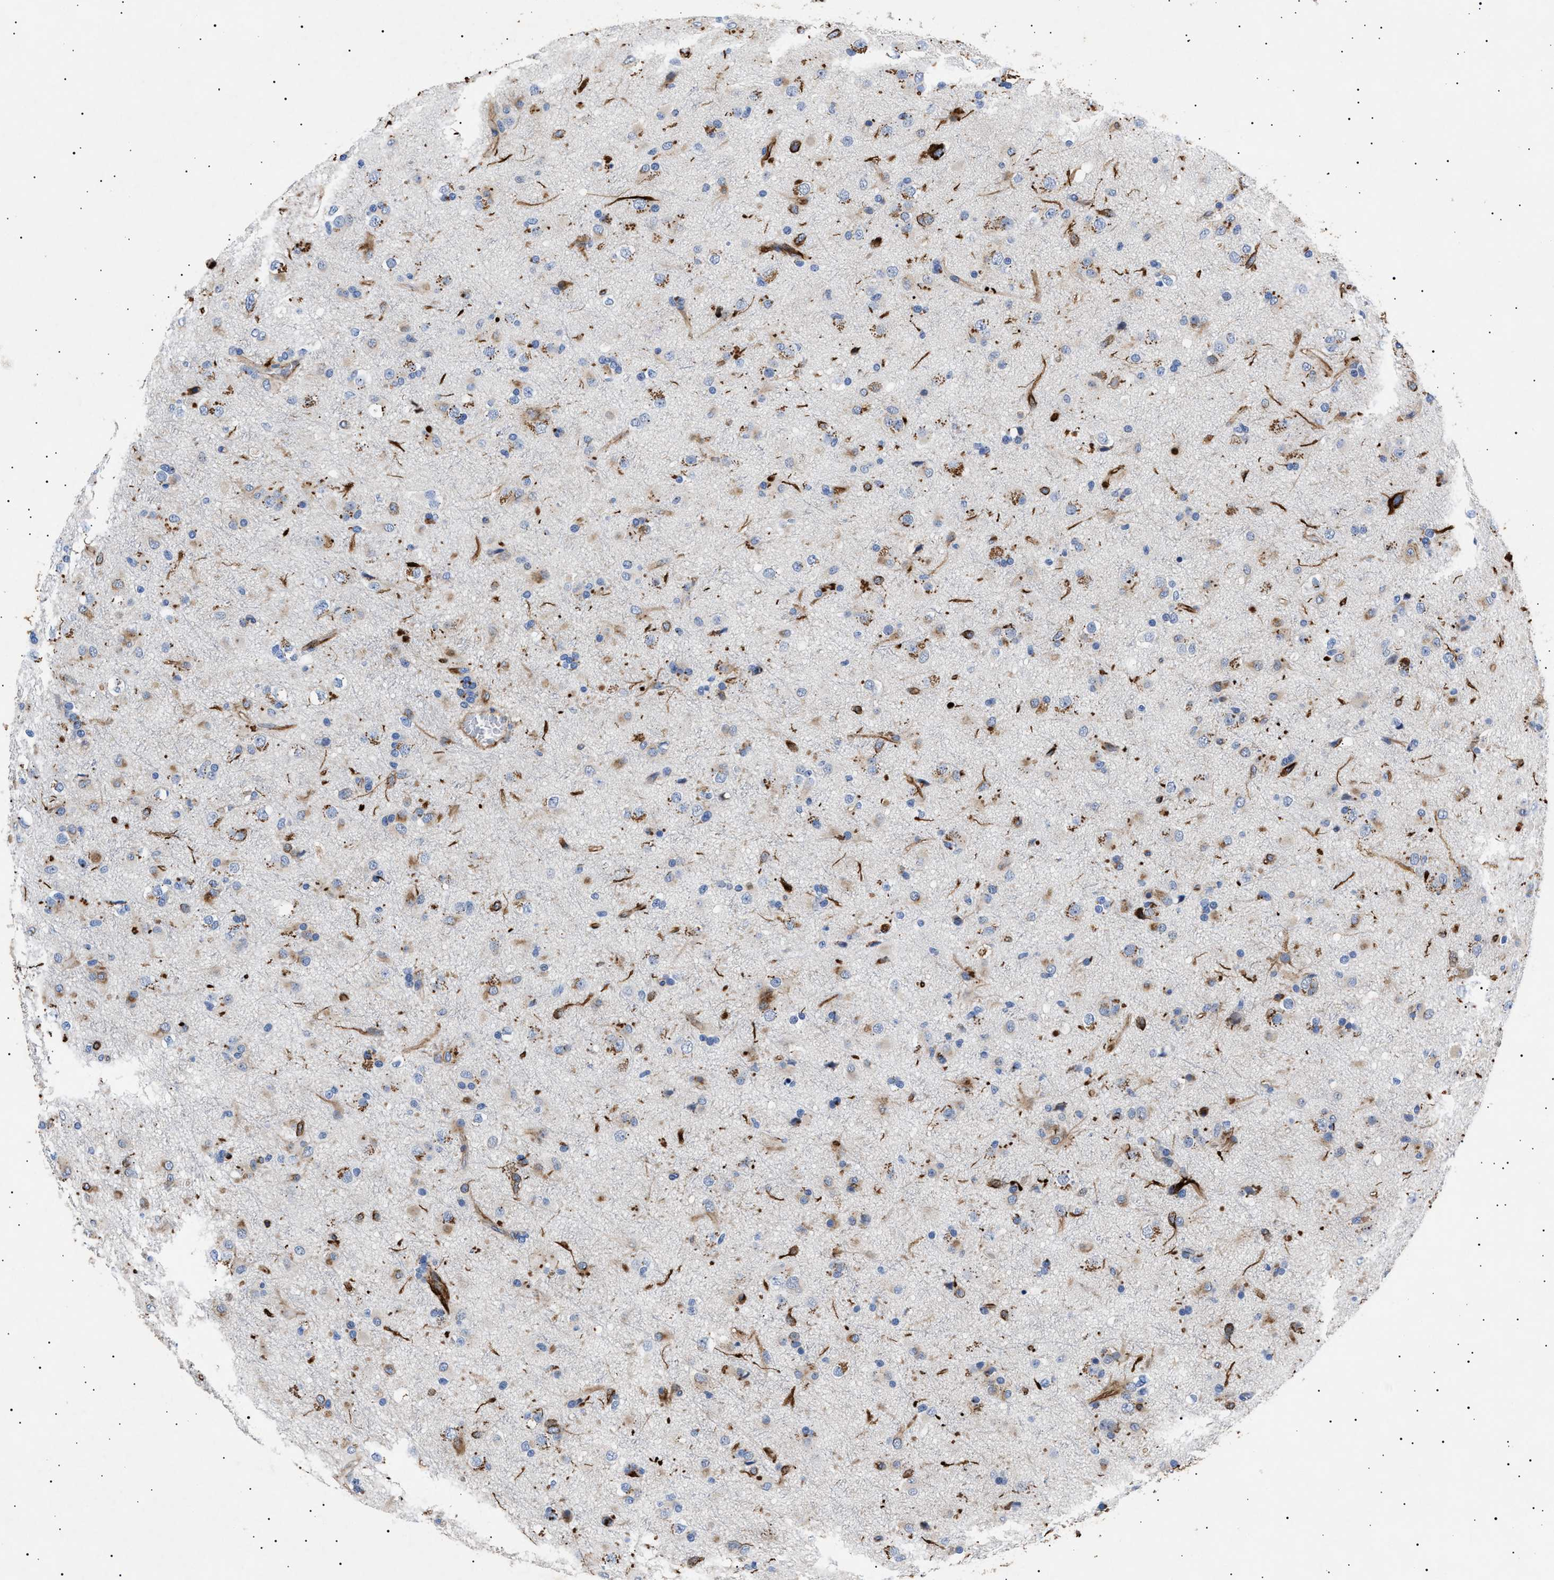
{"staining": {"intensity": "moderate", "quantity": "<25%", "location": "cytoplasmic/membranous"}, "tissue": "glioma", "cell_type": "Tumor cells", "image_type": "cancer", "snomed": [{"axis": "morphology", "description": "Glioma, malignant, Low grade"}, {"axis": "topography", "description": "Brain"}], "caption": "The micrograph reveals immunohistochemical staining of malignant low-grade glioma. There is moderate cytoplasmic/membranous positivity is identified in about <25% of tumor cells. (Brightfield microscopy of DAB IHC at high magnification).", "gene": "OLFML2A", "patient": {"sex": "male", "age": 65}}